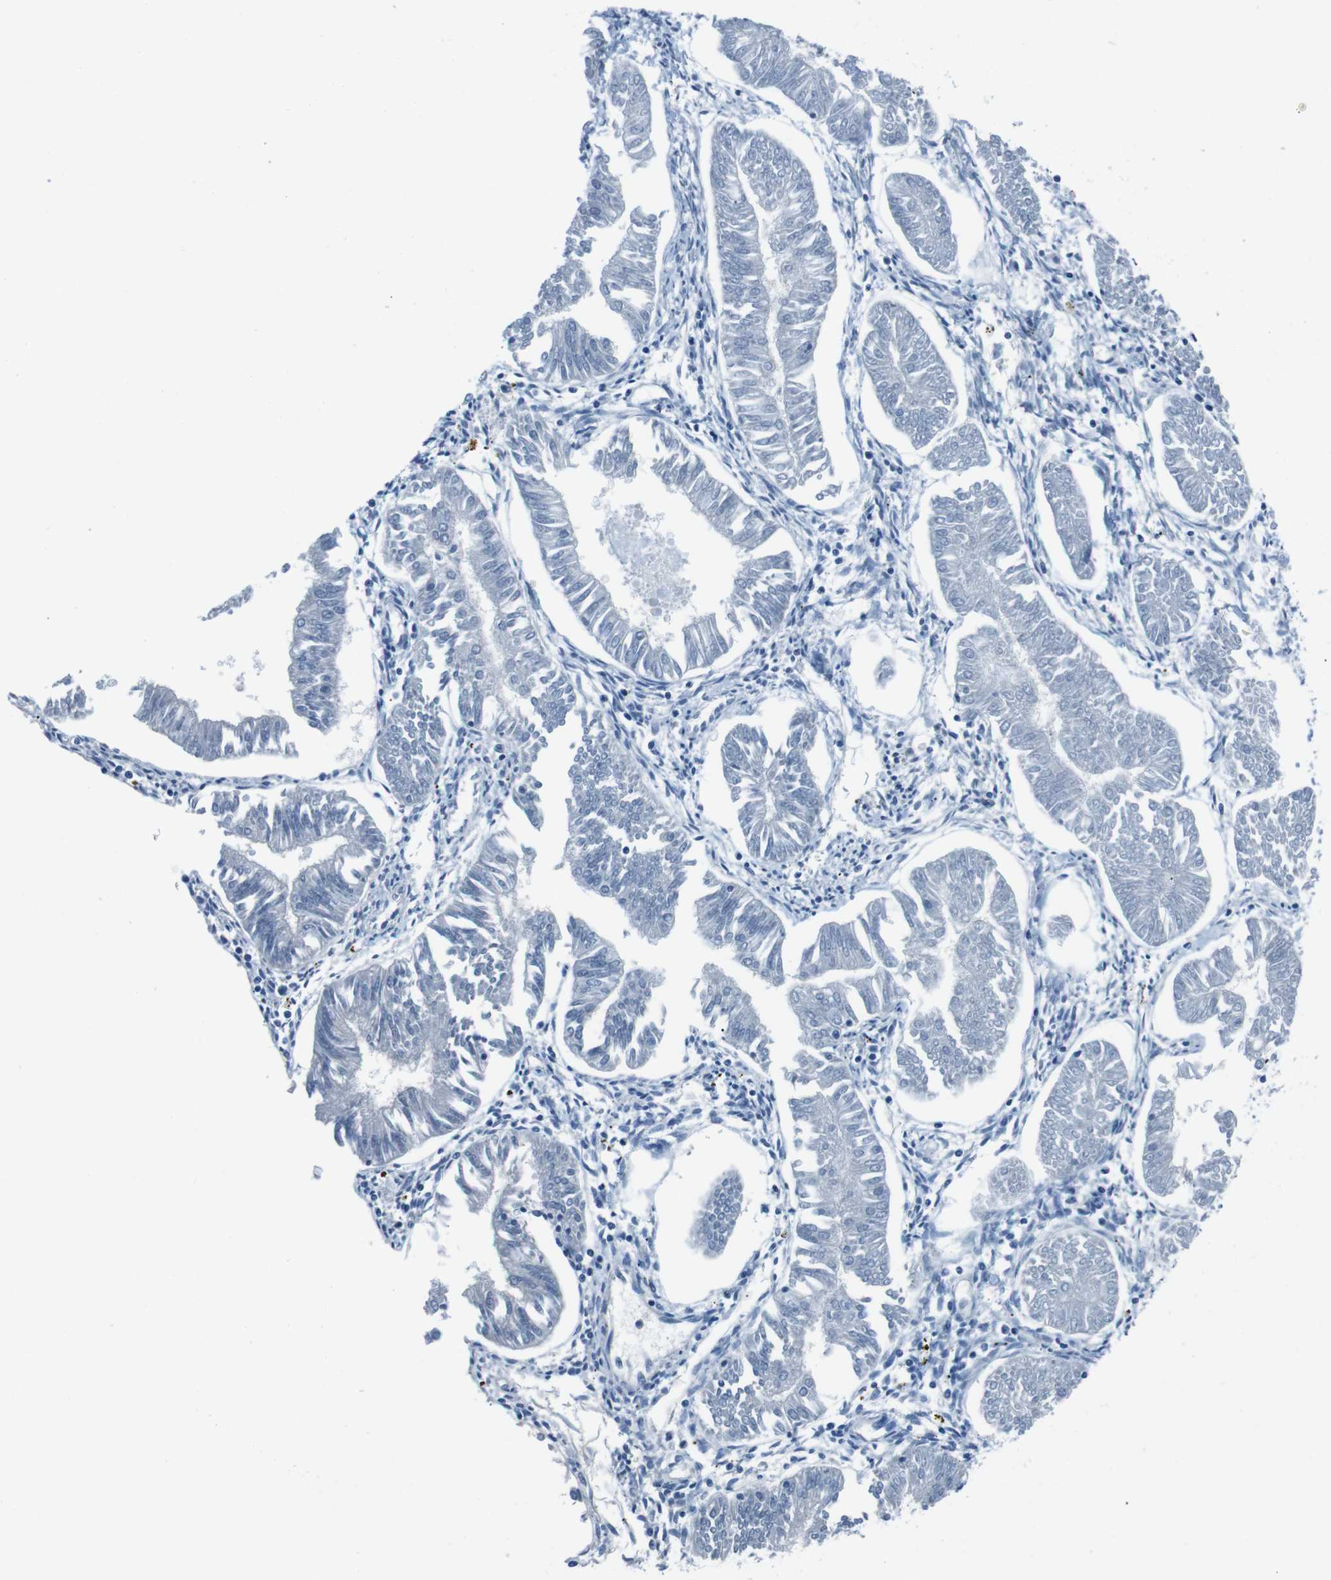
{"staining": {"intensity": "negative", "quantity": "none", "location": "none"}, "tissue": "endometrial cancer", "cell_type": "Tumor cells", "image_type": "cancer", "snomed": [{"axis": "morphology", "description": "Adenocarcinoma, NOS"}, {"axis": "topography", "description": "Endometrium"}], "caption": "Immunohistochemistry (IHC) micrograph of neoplastic tissue: endometrial cancer (adenocarcinoma) stained with DAB exhibits no significant protein staining in tumor cells.", "gene": "NANOS2", "patient": {"sex": "female", "age": 53}}